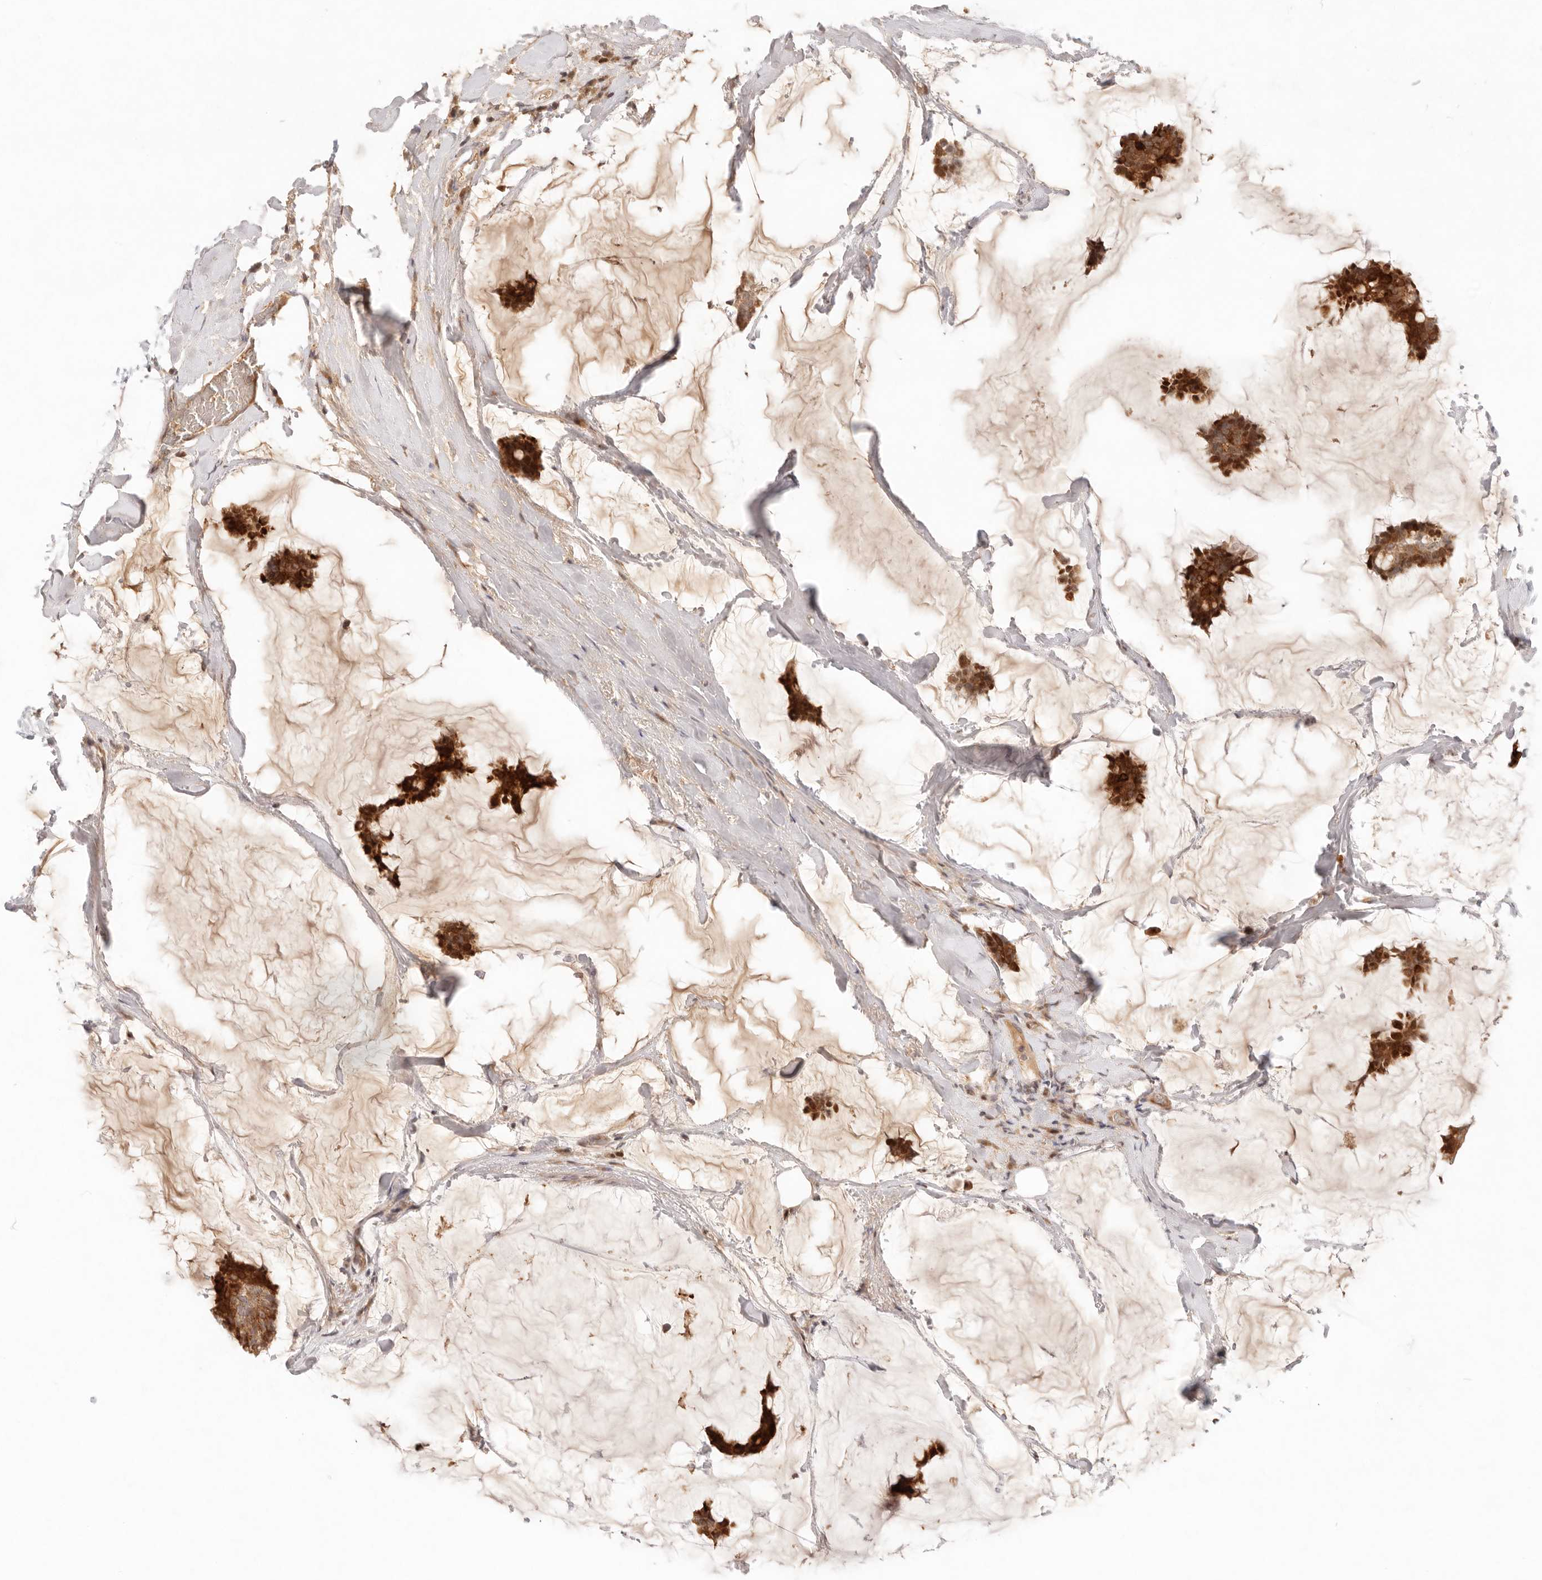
{"staining": {"intensity": "strong", "quantity": ">75%", "location": "cytoplasmic/membranous"}, "tissue": "breast cancer", "cell_type": "Tumor cells", "image_type": "cancer", "snomed": [{"axis": "morphology", "description": "Duct carcinoma"}, {"axis": "topography", "description": "Breast"}], "caption": "Protein analysis of breast invasive ductal carcinoma tissue demonstrates strong cytoplasmic/membranous staining in about >75% of tumor cells.", "gene": "PHLDA3", "patient": {"sex": "female", "age": 93}}